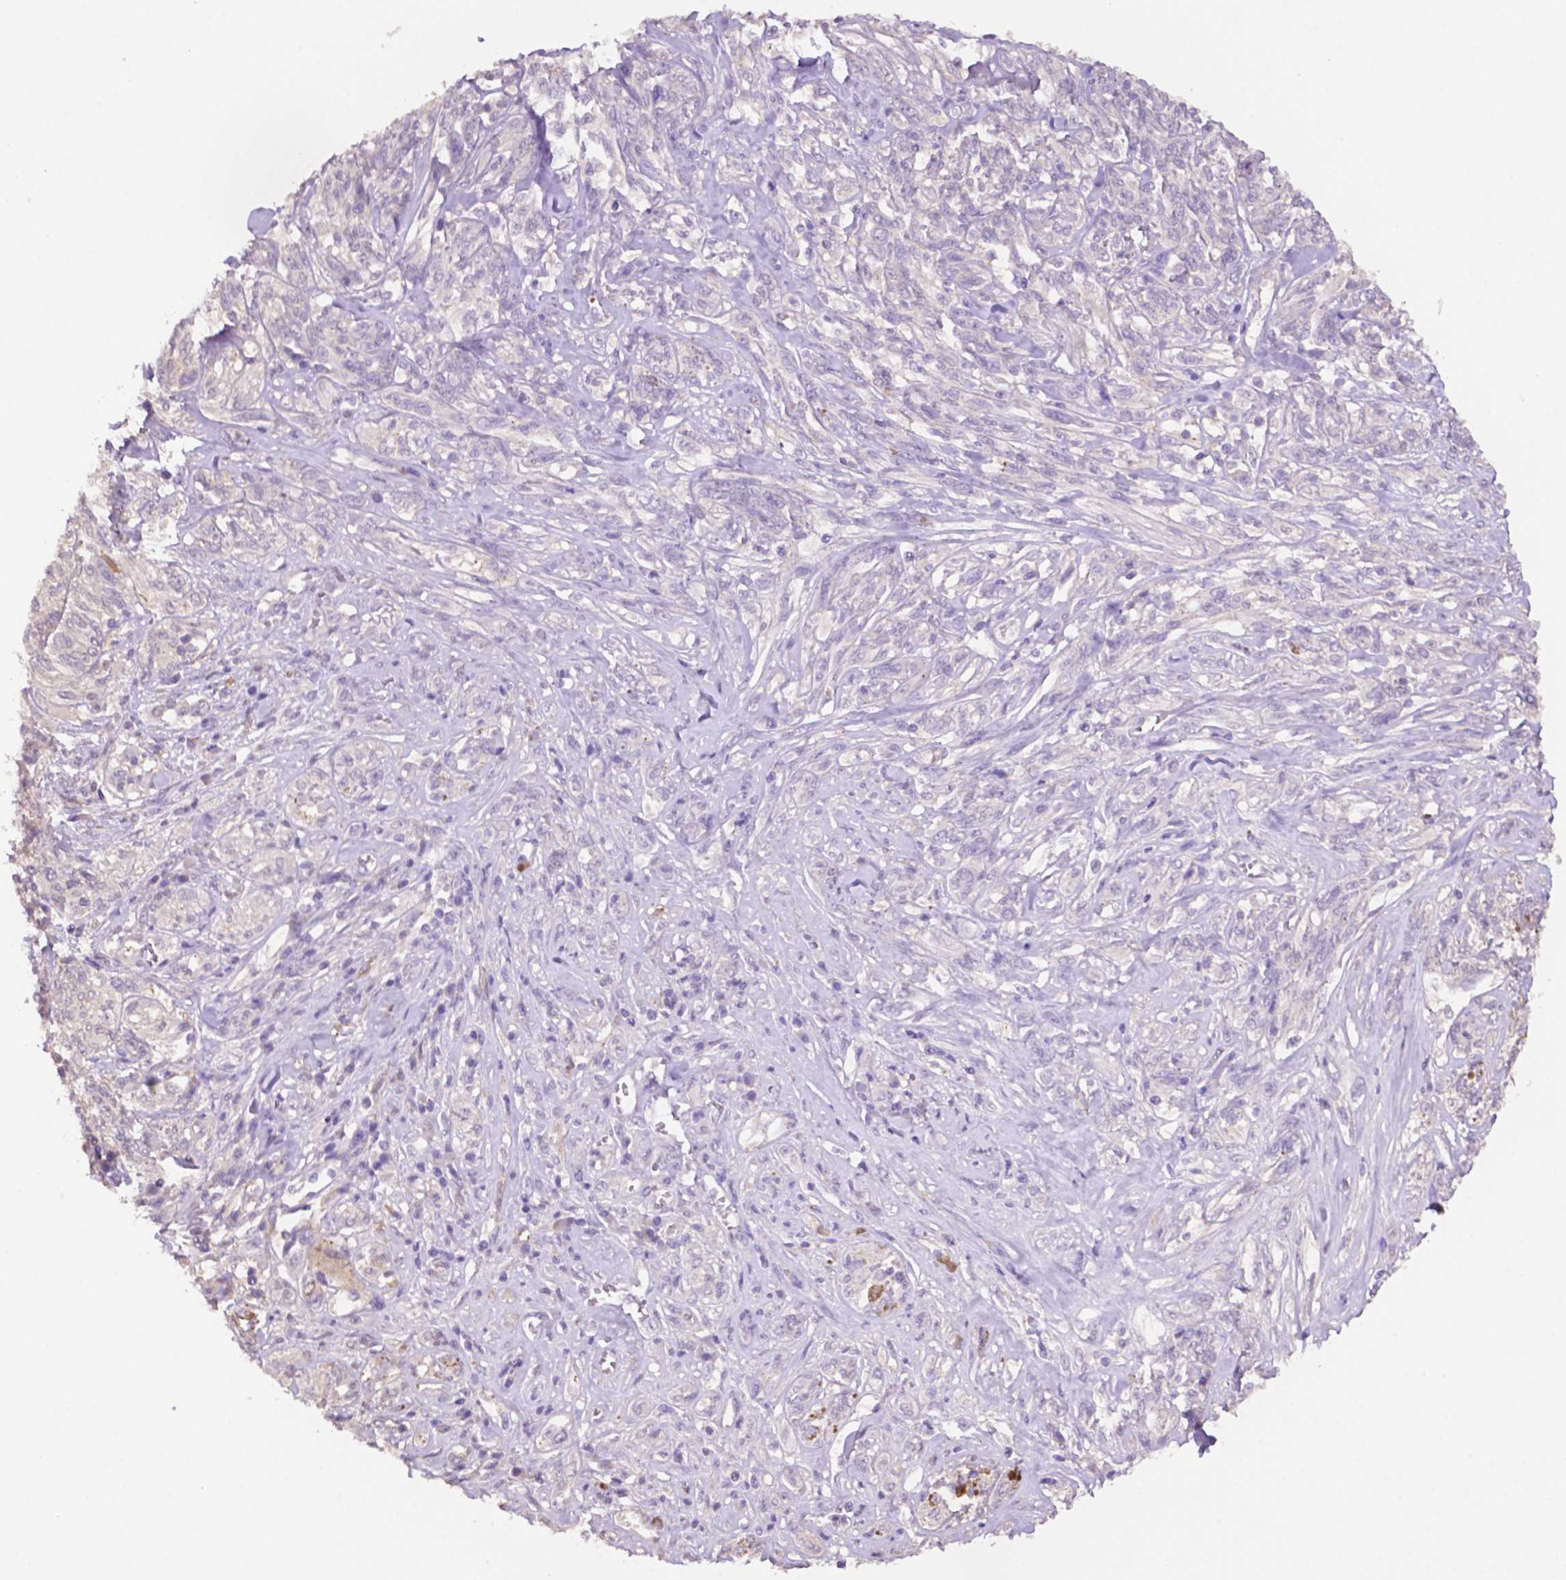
{"staining": {"intensity": "negative", "quantity": "none", "location": "none"}, "tissue": "melanoma", "cell_type": "Tumor cells", "image_type": "cancer", "snomed": [{"axis": "morphology", "description": "Malignant melanoma, NOS"}, {"axis": "topography", "description": "Skin"}], "caption": "Melanoma stained for a protein using immunohistochemistry exhibits no staining tumor cells.", "gene": "PRPS2", "patient": {"sex": "female", "age": 91}}